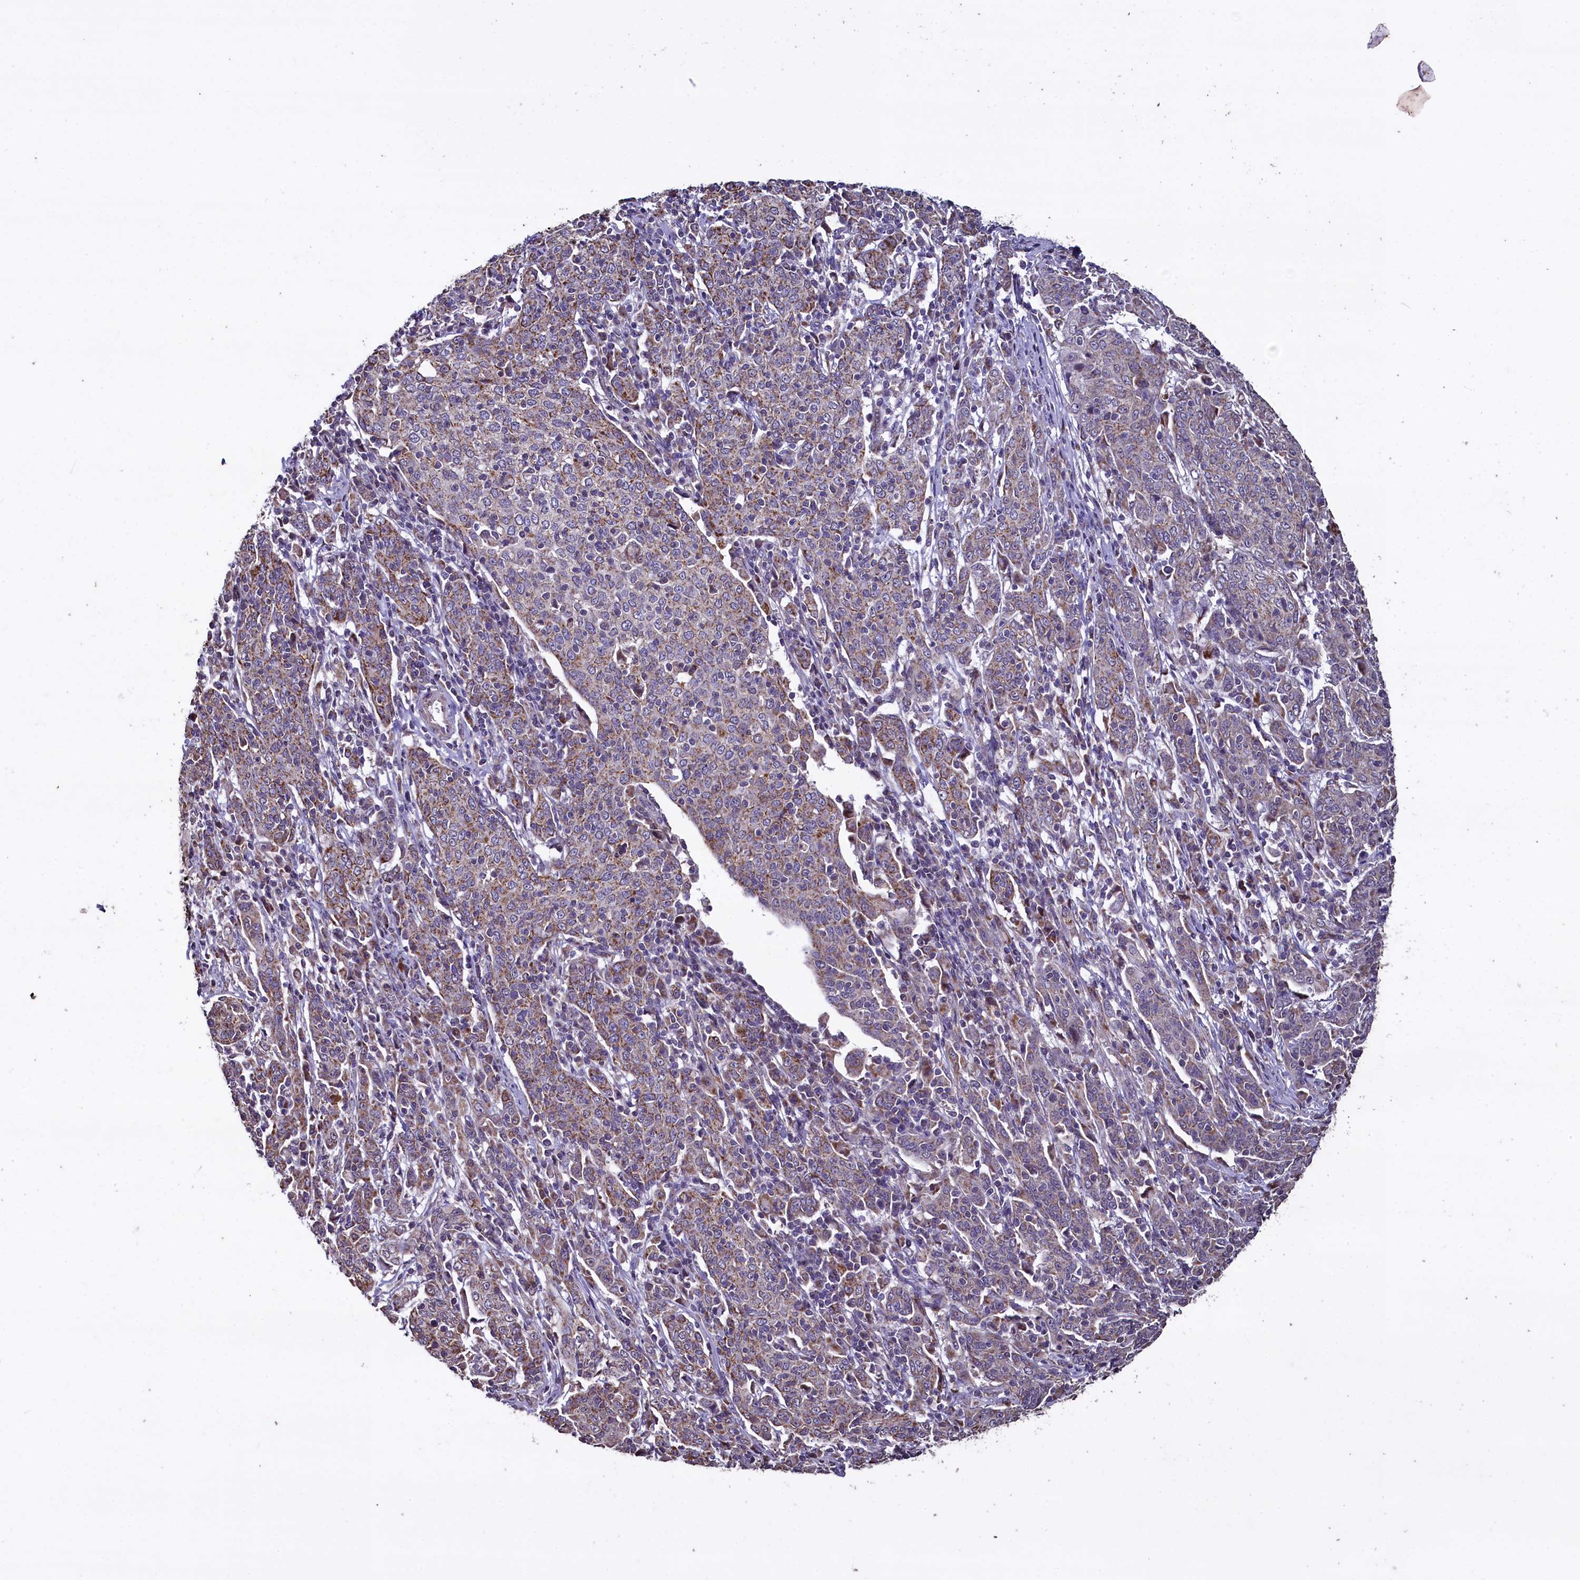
{"staining": {"intensity": "moderate", "quantity": "25%-75%", "location": "cytoplasmic/membranous"}, "tissue": "cervical cancer", "cell_type": "Tumor cells", "image_type": "cancer", "snomed": [{"axis": "morphology", "description": "Squamous cell carcinoma, NOS"}, {"axis": "topography", "description": "Cervix"}], "caption": "Cervical squamous cell carcinoma stained for a protein reveals moderate cytoplasmic/membranous positivity in tumor cells.", "gene": "COQ9", "patient": {"sex": "female", "age": 67}}